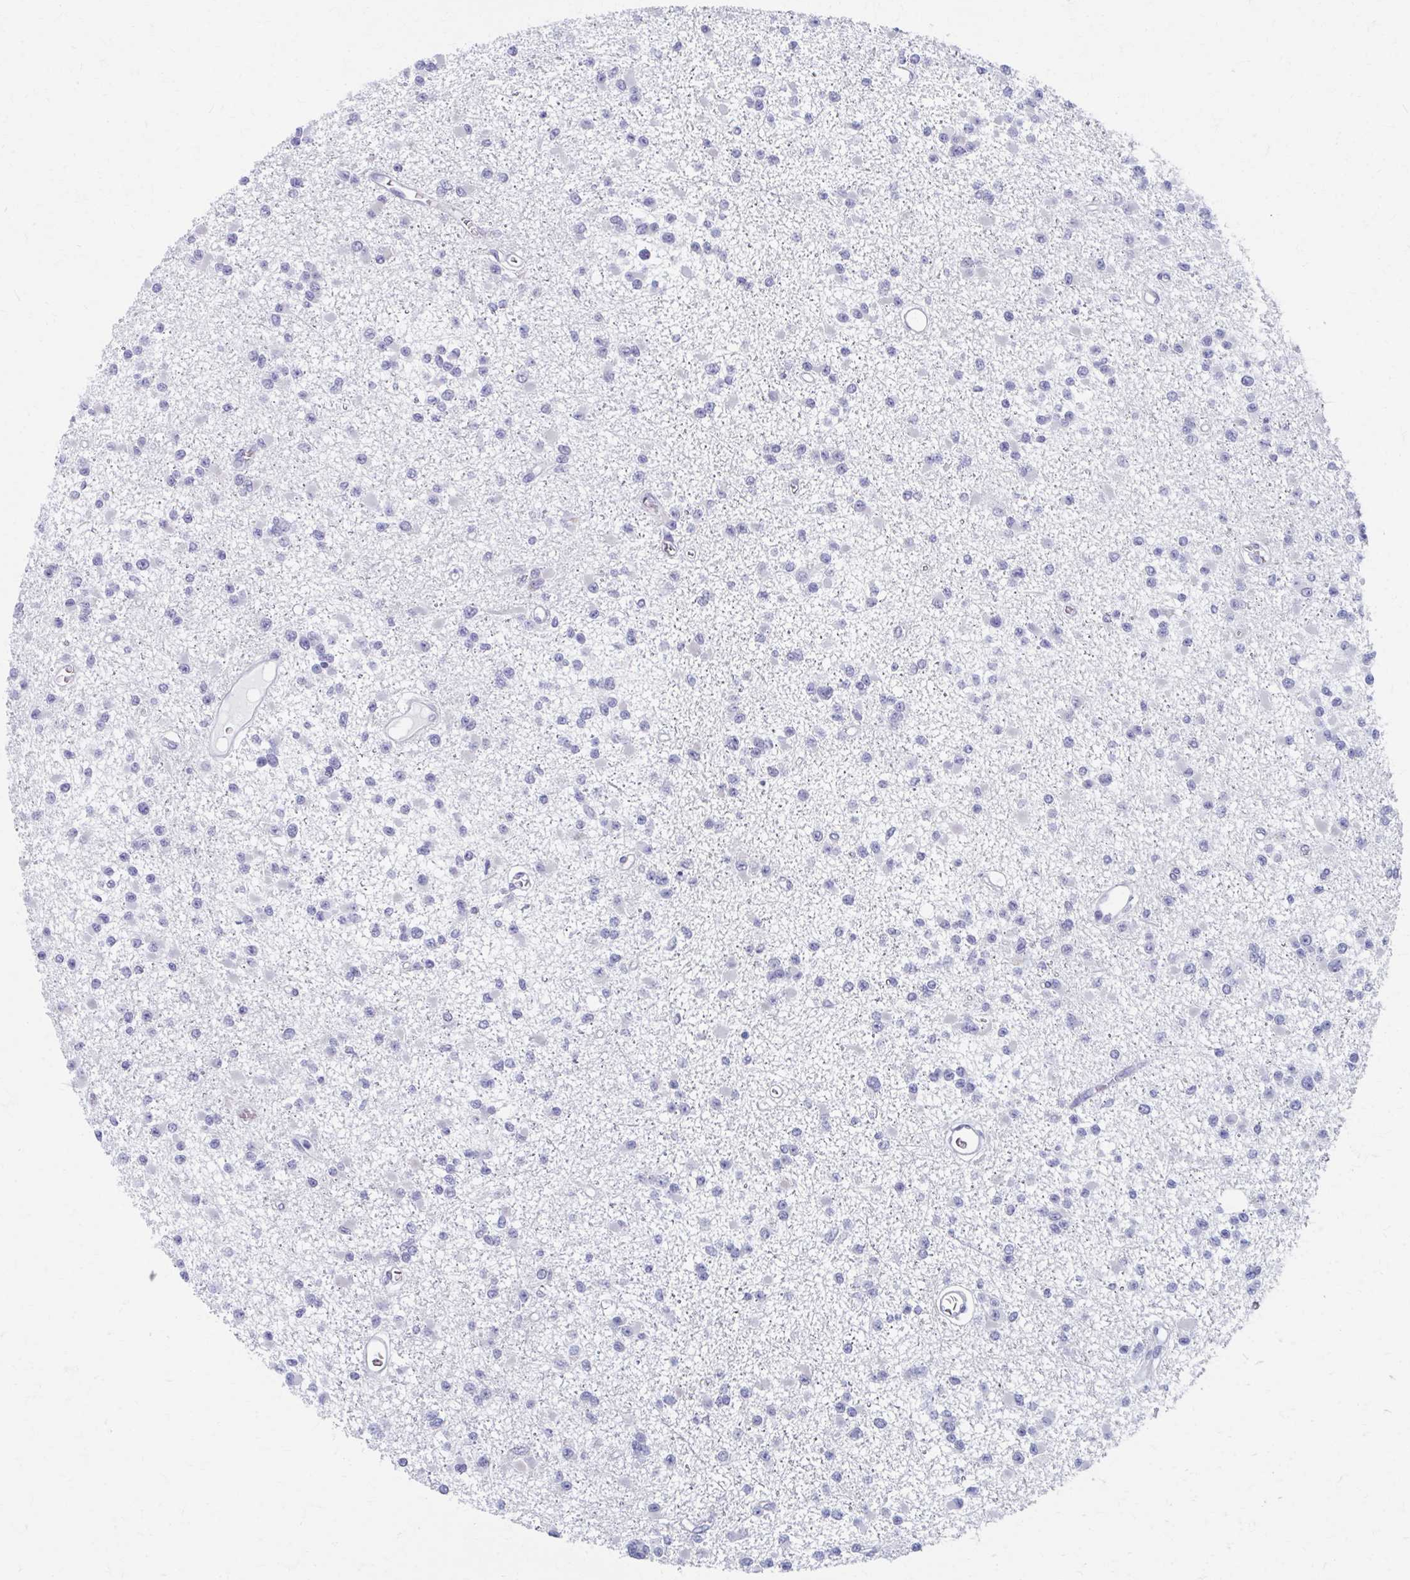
{"staining": {"intensity": "negative", "quantity": "none", "location": "none"}, "tissue": "glioma", "cell_type": "Tumor cells", "image_type": "cancer", "snomed": [{"axis": "morphology", "description": "Glioma, malignant, Low grade"}, {"axis": "topography", "description": "Brain"}], "caption": "Immunohistochemical staining of glioma displays no significant expression in tumor cells.", "gene": "OLFM2", "patient": {"sex": "female", "age": 22}}